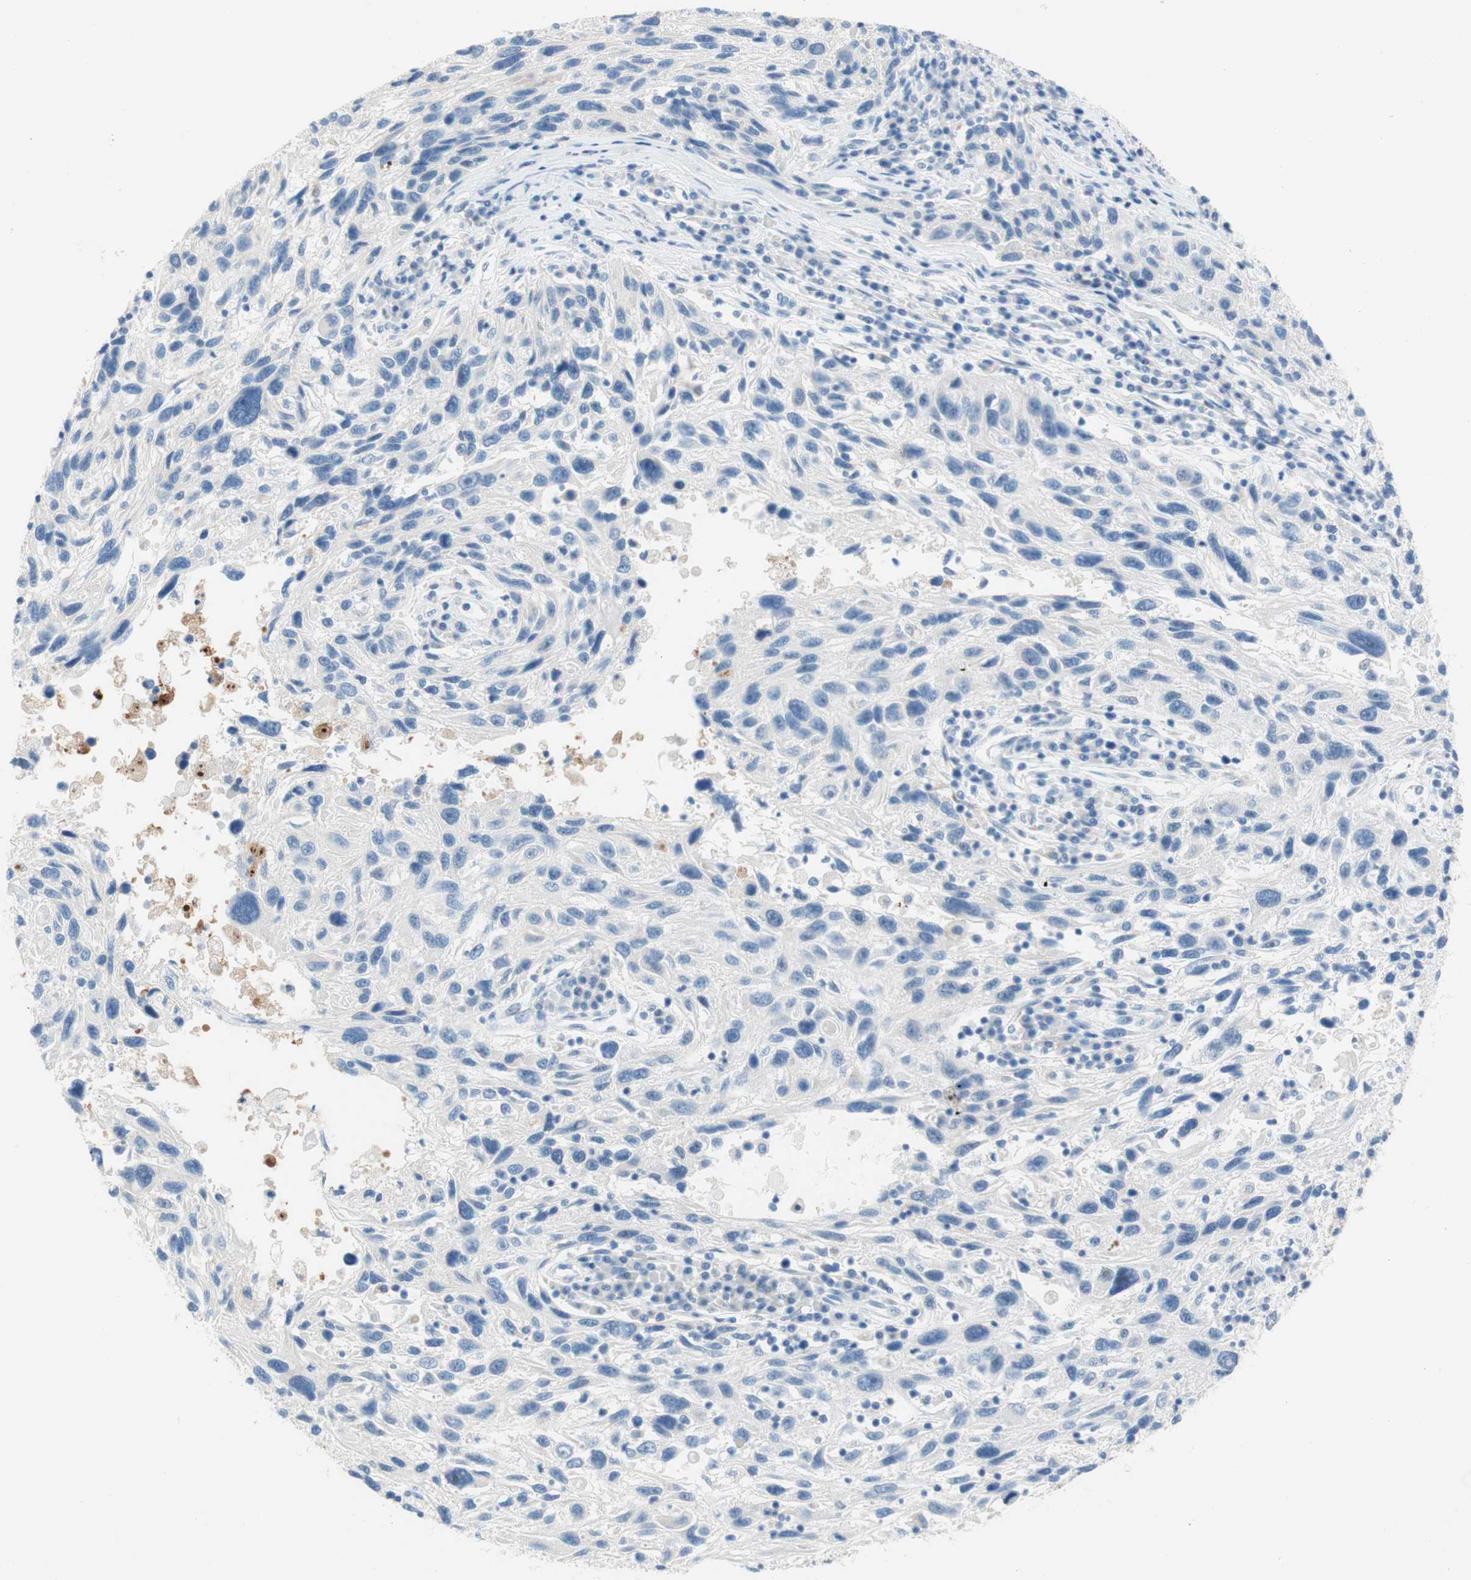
{"staining": {"intensity": "negative", "quantity": "none", "location": "none"}, "tissue": "melanoma", "cell_type": "Tumor cells", "image_type": "cancer", "snomed": [{"axis": "morphology", "description": "Malignant melanoma, NOS"}, {"axis": "topography", "description": "Skin"}], "caption": "This is an immunohistochemistry photomicrograph of malignant melanoma. There is no positivity in tumor cells.", "gene": "POLR2J3", "patient": {"sex": "male", "age": 53}}